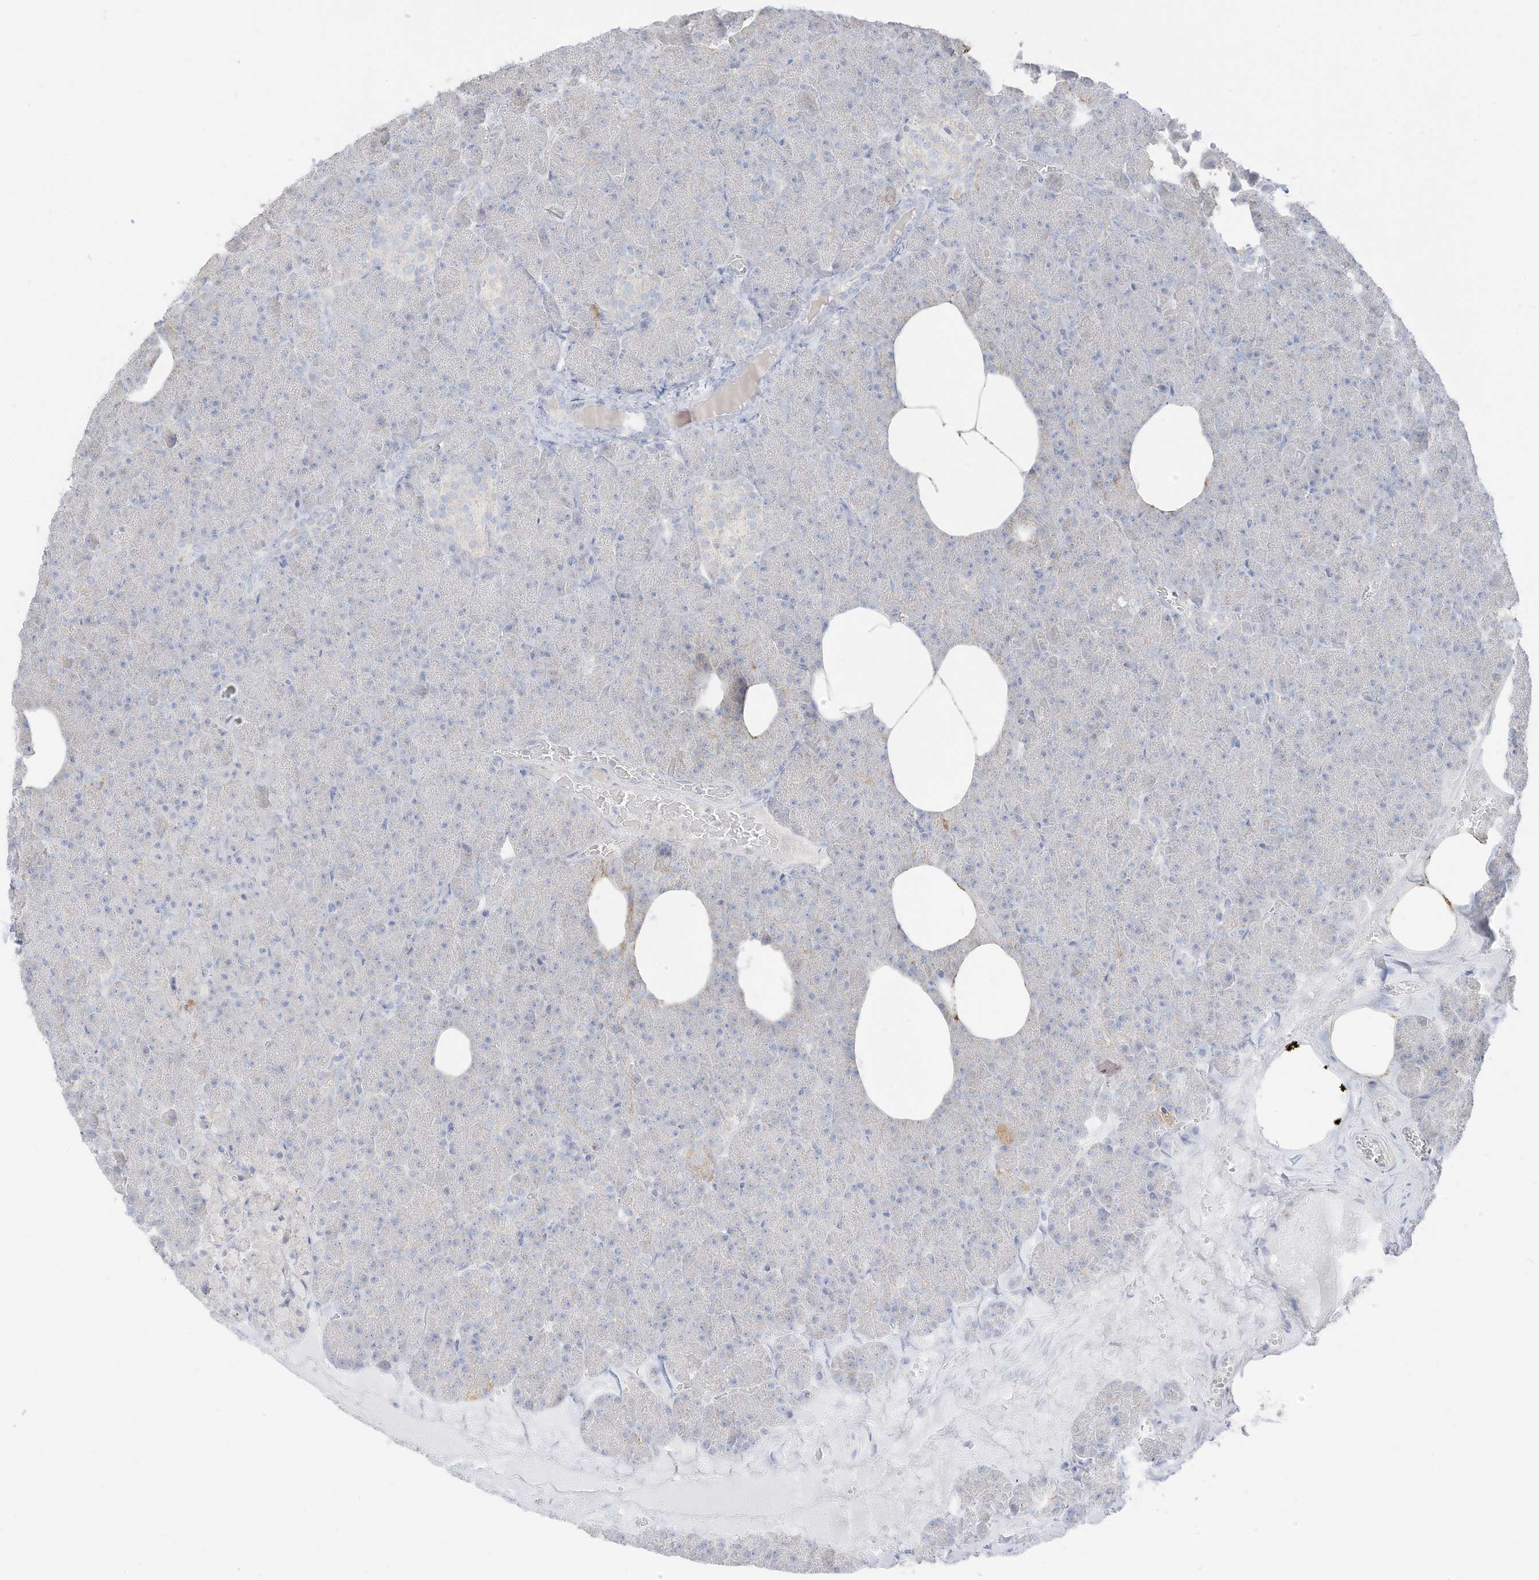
{"staining": {"intensity": "moderate", "quantity": "<25%", "location": "cytoplasmic/membranous"}, "tissue": "pancreas", "cell_type": "Exocrine glandular cells", "image_type": "normal", "snomed": [{"axis": "morphology", "description": "Normal tissue, NOS"}, {"axis": "morphology", "description": "Carcinoid, malignant, NOS"}, {"axis": "topography", "description": "Pancreas"}], "caption": "Immunohistochemistry (IHC) of normal pancreas demonstrates low levels of moderate cytoplasmic/membranous staining in approximately <25% of exocrine glandular cells.", "gene": "ETHE1", "patient": {"sex": "female", "age": 35}}